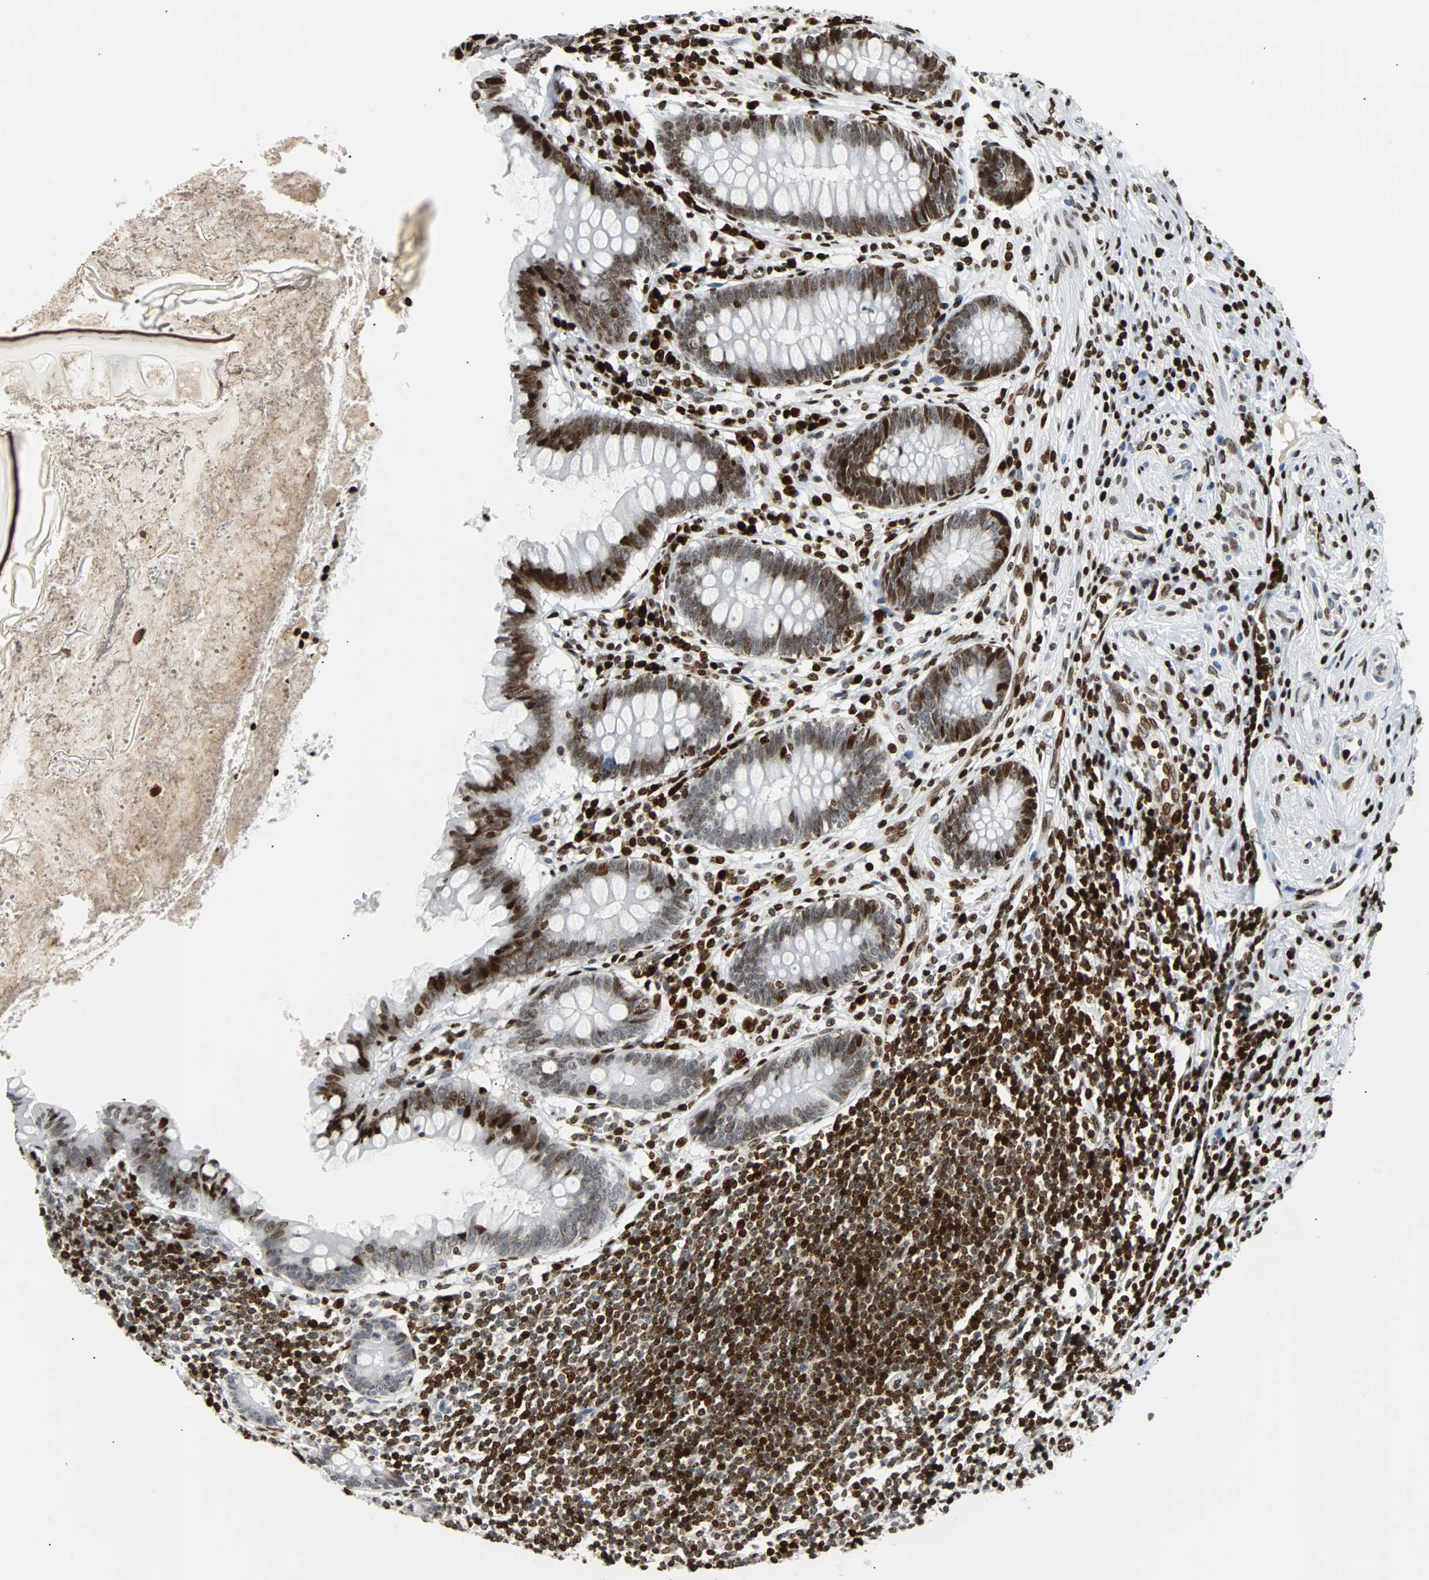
{"staining": {"intensity": "moderate", "quantity": "<25%", "location": "nuclear"}, "tissue": "appendix", "cell_type": "Glandular cells", "image_type": "normal", "snomed": [{"axis": "morphology", "description": "Normal tissue, NOS"}, {"axis": "topography", "description": "Appendix"}], "caption": "Appendix stained for a protein shows moderate nuclear positivity in glandular cells. The staining was performed using DAB (3,3'-diaminobenzidine) to visualize the protein expression in brown, while the nuclei were stained in blue with hematoxylin (Magnification: 20x).", "gene": "ZNF131", "patient": {"sex": "female", "age": 50}}